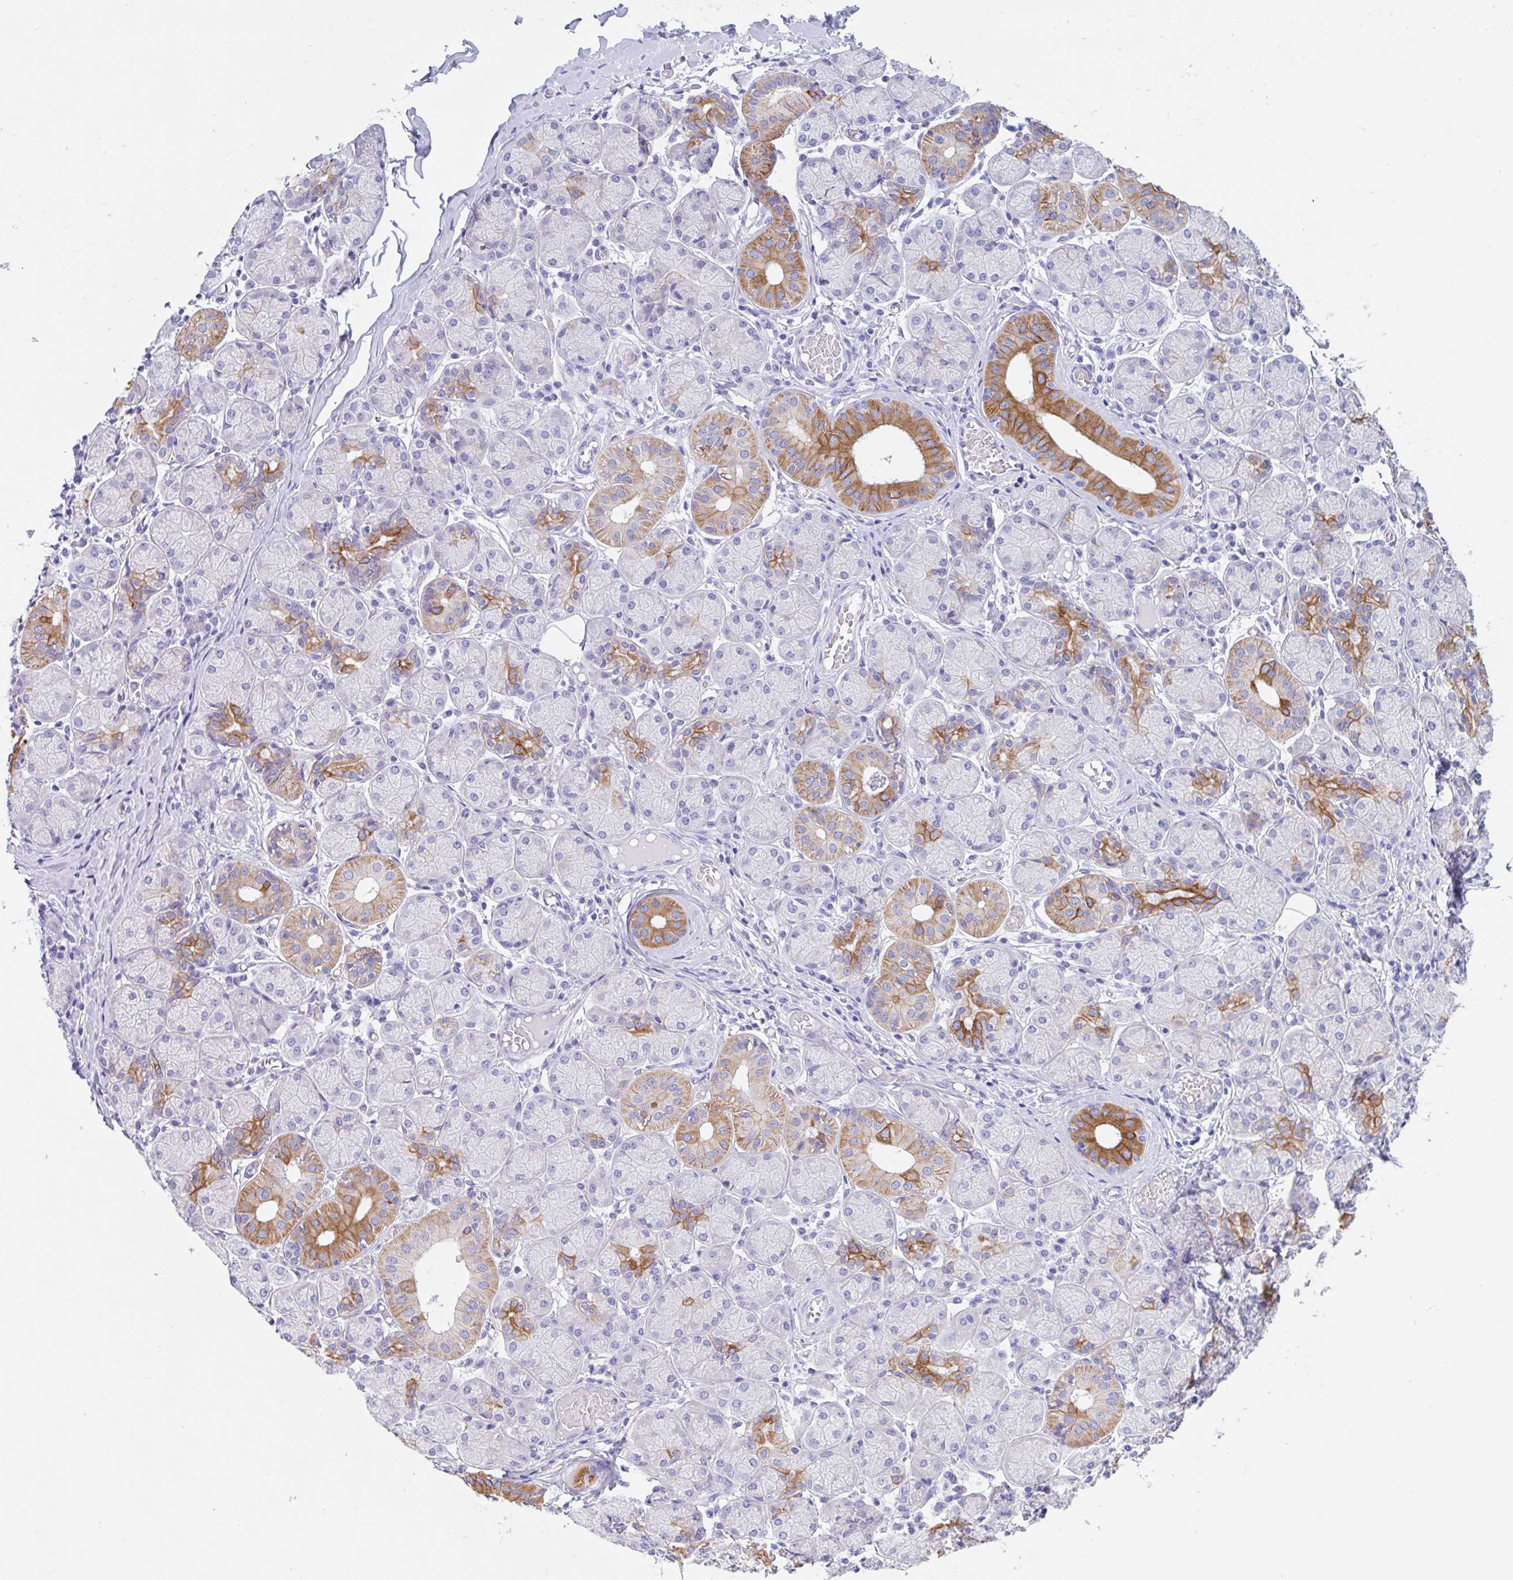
{"staining": {"intensity": "strong", "quantity": "<25%", "location": "cytoplasmic/membranous"}, "tissue": "salivary gland", "cell_type": "Glandular cells", "image_type": "normal", "snomed": [{"axis": "morphology", "description": "Normal tissue, NOS"}, {"axis": "topography", "description": "Salivary gland"}], "caption": "An image of salivary gland stained for a protein shows strong cytoplasmic/membranous brown staining in glandular cells. (brown staining indicates protein expression, while blue staining denotes nuclei).", "gene": "OR6N2", "patient": {"sex": "female", "age": 24}}